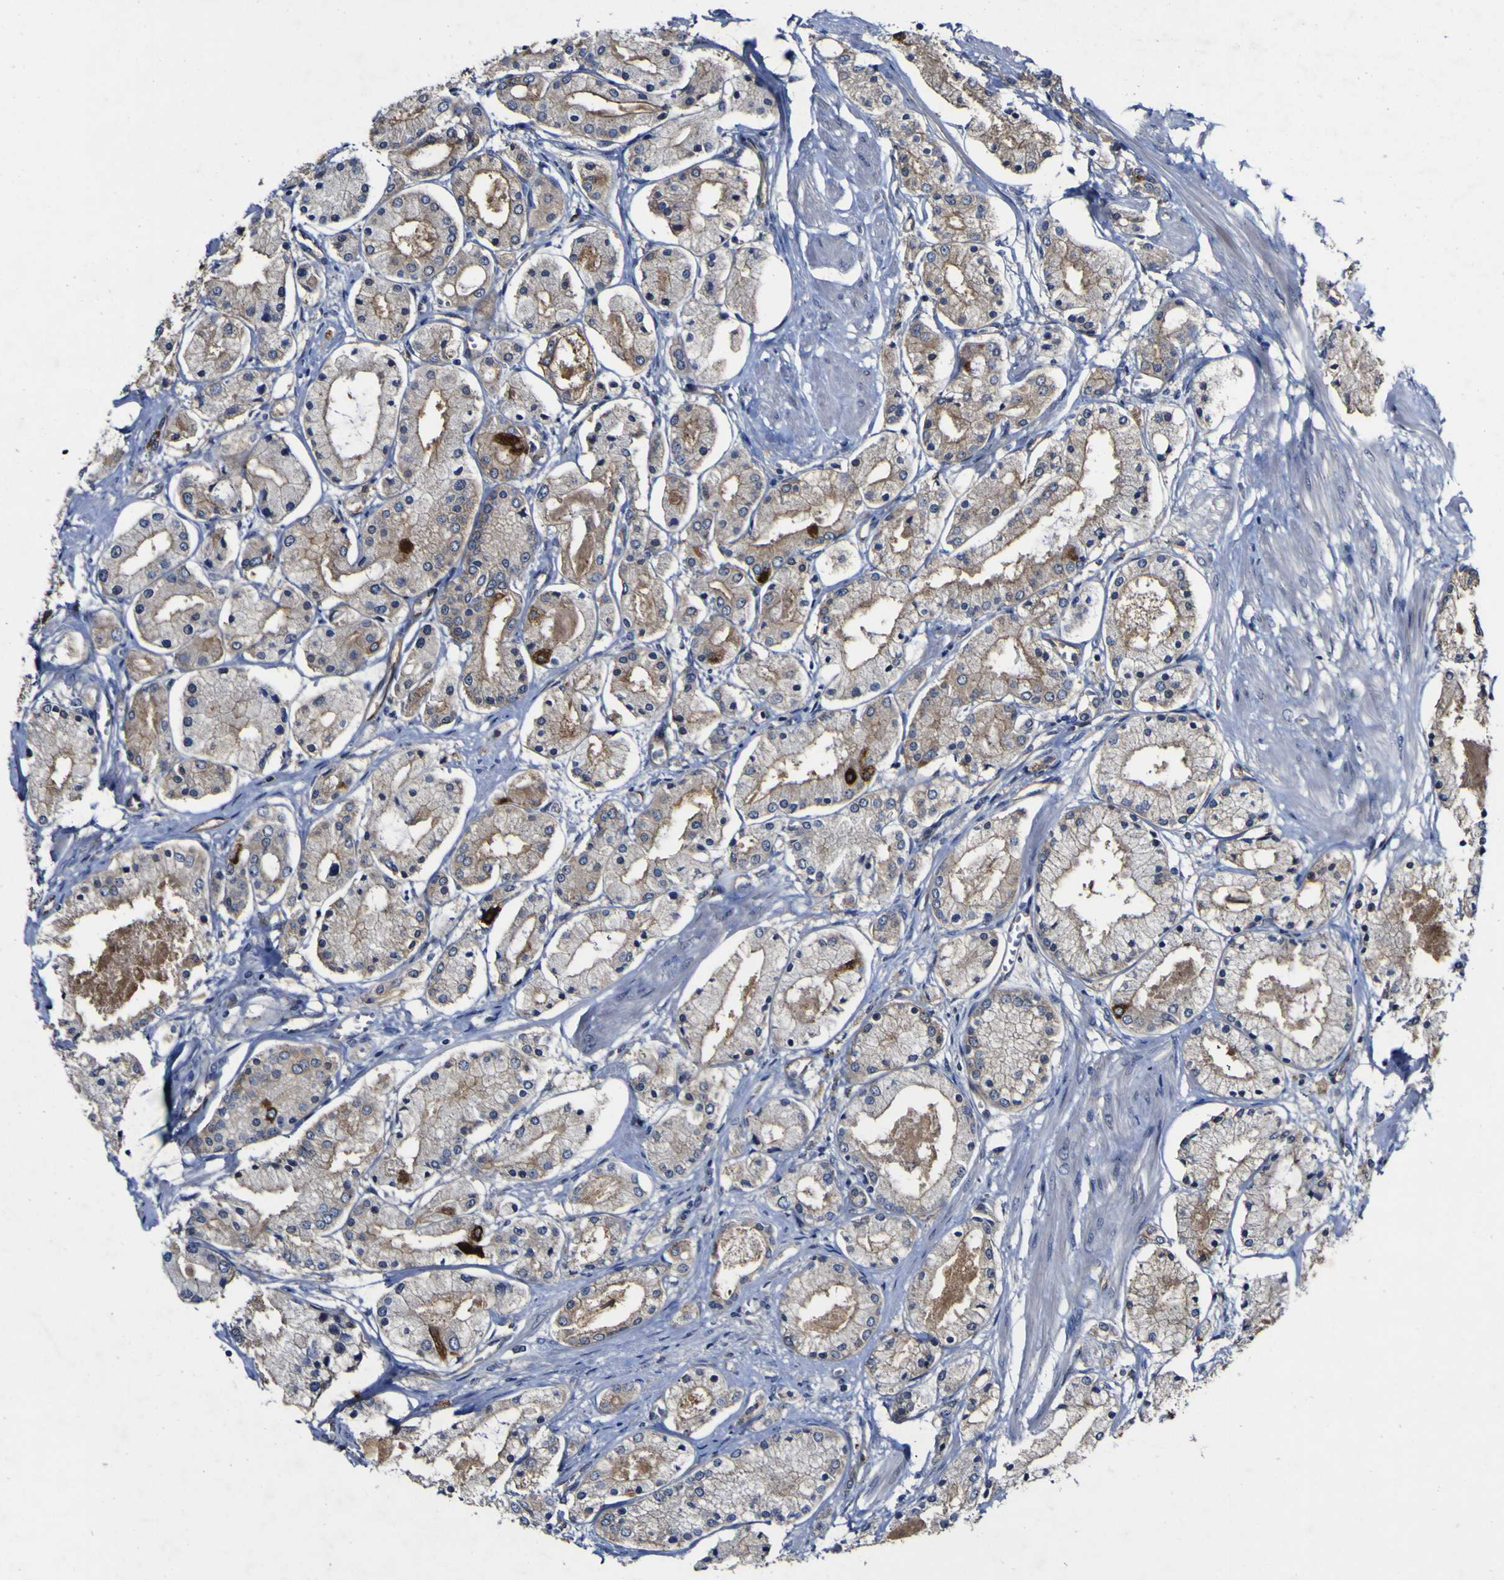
{"staining": {"intensity": "weak", "quantity": ">75%", "location": "cytoplasmic/membranous"}, "tissue": "prostate cancer", "cell_type": "Tumor cells", "image_type": "cancer", "snomed": [{"axis": "morphology", "description": "Adenocarcinoma, High grade"}, {"axis": "topography", "description": "Prostate"}], "caption": "This image shows prostate cancer stained with immunohistochemistry to label a protein in brown. The cytoplasmic/membranous of tumor cells show weak positivity for the protein. Nuclei are counter-stained blue.", "gene": "CCL2", "patient": {"sex": "male", "age": 66}}